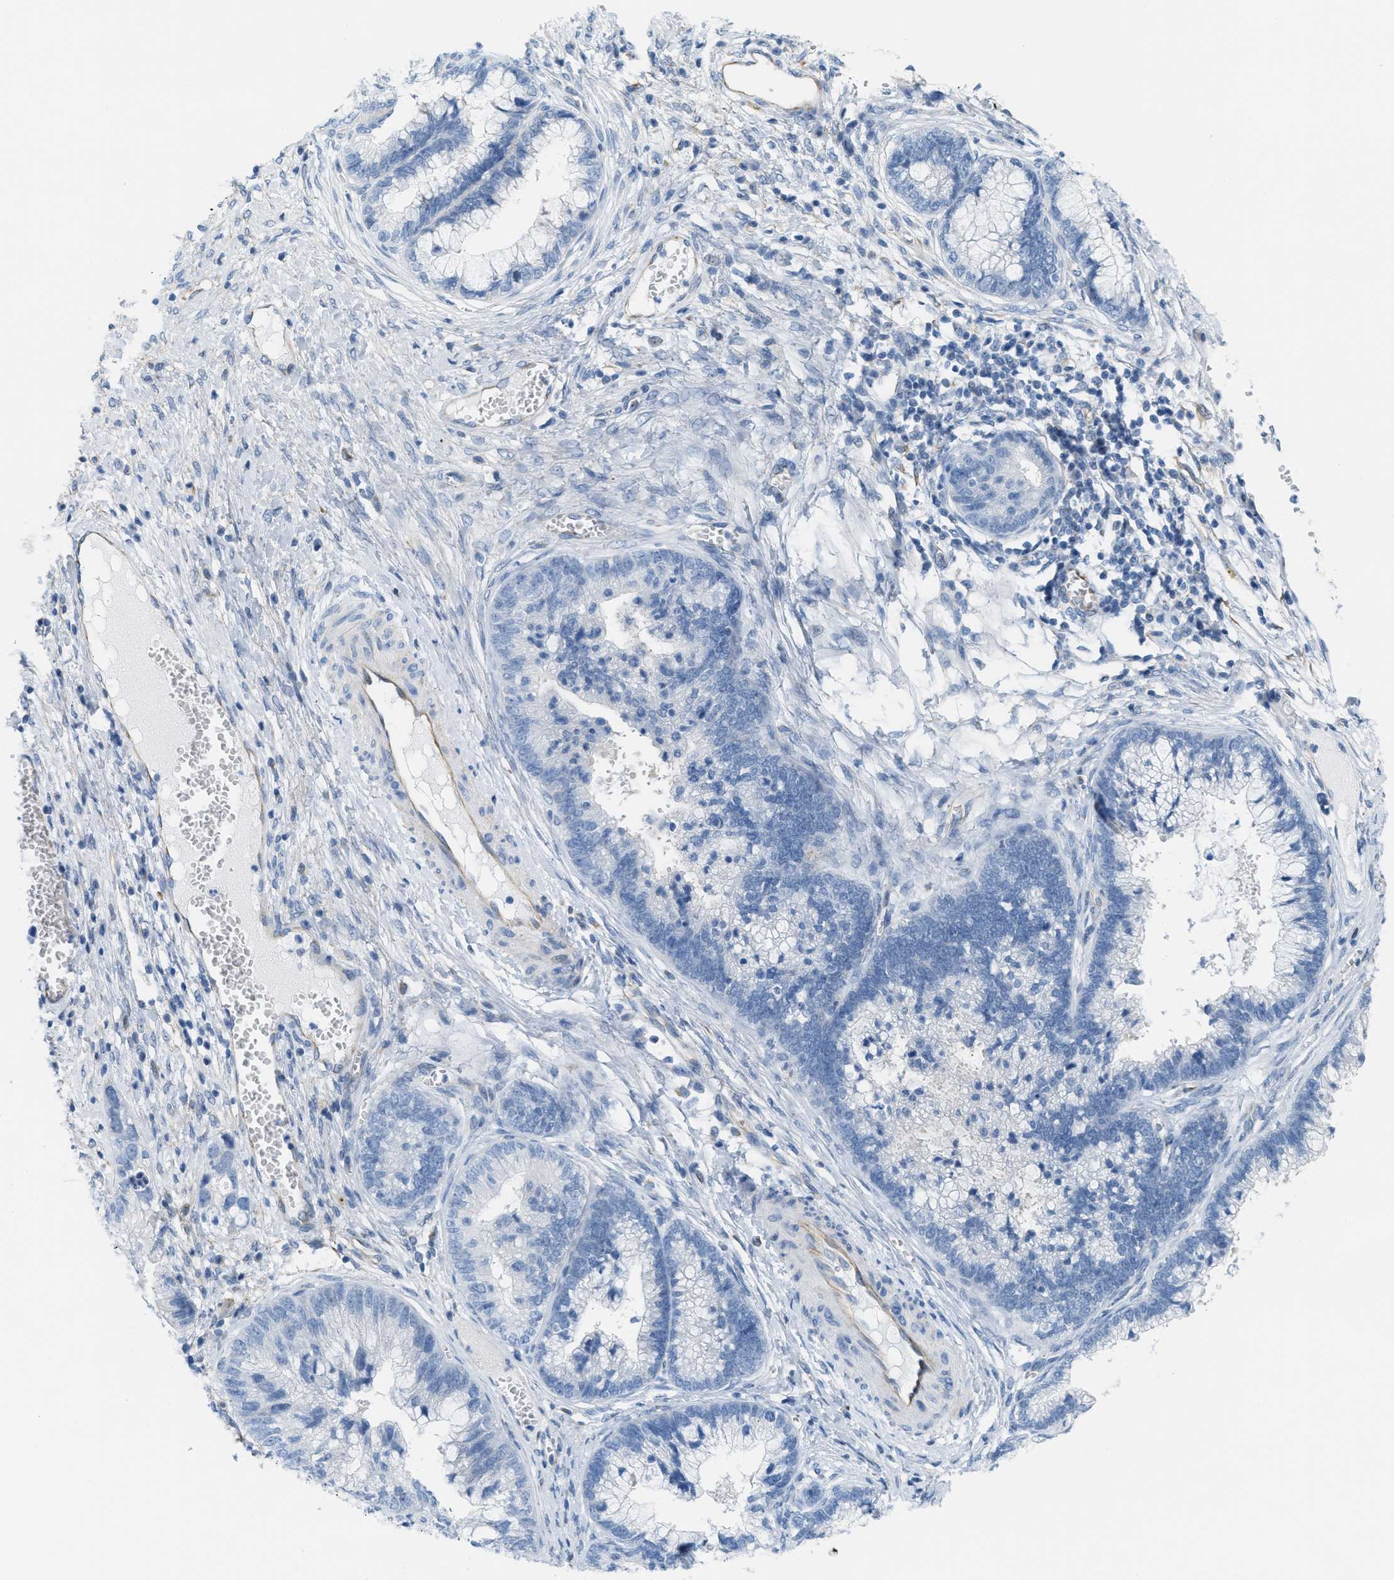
{"staining": {"intensity": "negative", "quantity": "none", "location": "none"}, "tissue": "cervical cancer", "cell_type": "Tumor cells", "image_type": "cancer", "snomed": [{"axis": "morphology", "description": "Adenocarcinoma, NOS"}, {"axis": "topography", "description": "Cervix"}], "caption": "Tumor cells are negative for protein expression in human adenocarcinoma (cervical). (DAB (3,3'-diaminobenzidine) immunohistochemistry visualized using brightfield microscopy, high magnification).", "gene": "SLC12A1", "patient": {"sex": "female", "age": 44}}